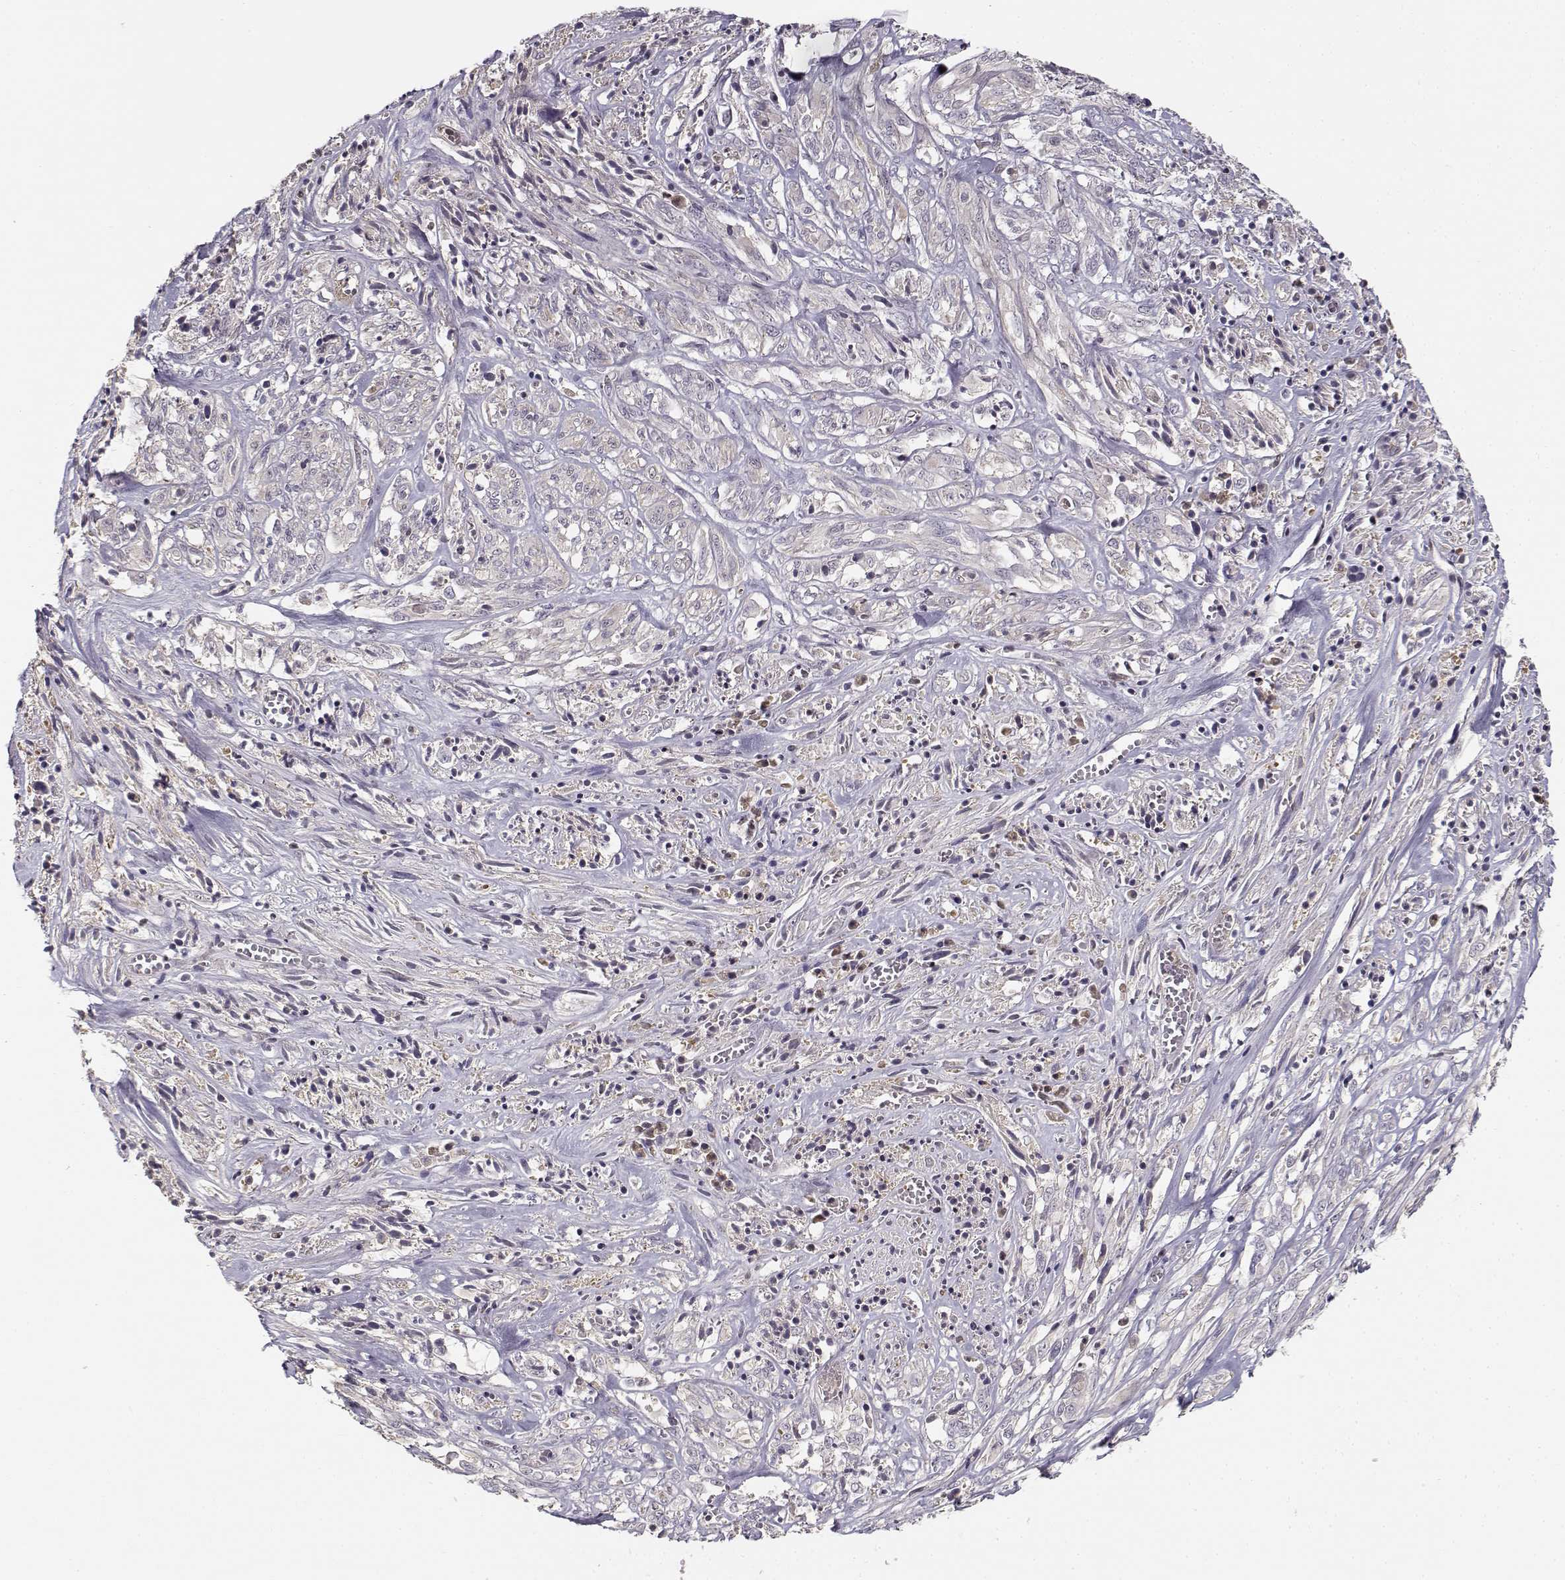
{"staining": {"intensity": "negative", "quantity": "none", "location": "none"}, "tissue": "melanoma", "cell_type": "Tumor cells", "image_type": "cancer", "snomed": [{"axis": "morphology", "description": "Malignant melanoma, NOS"}, {"axis": "topography", "description": "Skin"}], "caption": "High magnification brightfield microscopy of melanoma stained with DAB (brown) and counterstained with hematoxylin (blue): tumor cells show no significant positivity. (IHC, brightfield microscopy, high magnification).", "gene": "RGS9BP", "patient": {"sex": "female", "age": 91}}